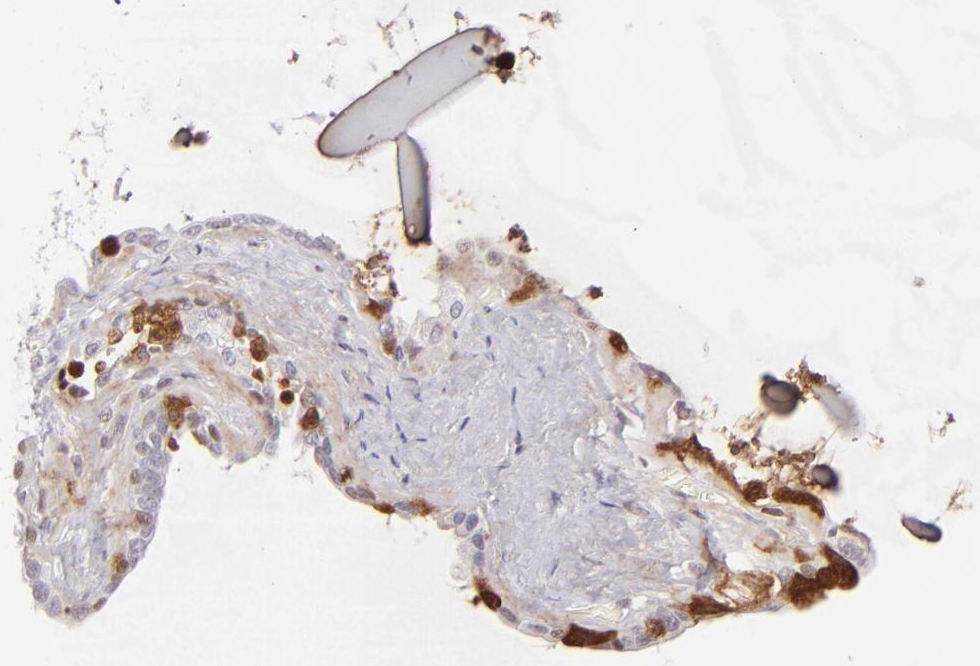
{"staining": {"intensity": "moderate", "quantity": "25%-75%", "location": "nuclear"}, "tissue": "seminal vesicle", "cell_type": "Glandular cells", "image_type": "normal", "snomed": [{"axis": "morphology", "description": "Normal tissue, NOS"}, {"axis": "morphology", "description": "Inflammation, NOS"}, {"axis": "topography", "description": "Urinary bladder"}, {"axis": "topography", "description": "Prostate"}, {"axis": "topography", "description": "Seminal veicle"}], "caption": "Protein analysis of benign seminal vesicle exhibits moderate nuclear positivity in approximately 25%-75% of glandular cells. (DAB IHC, brown staining for protein, blue staining for nuclei).", "gene": "POU2F1", "patient": {"sex": "male", "age": 82}}